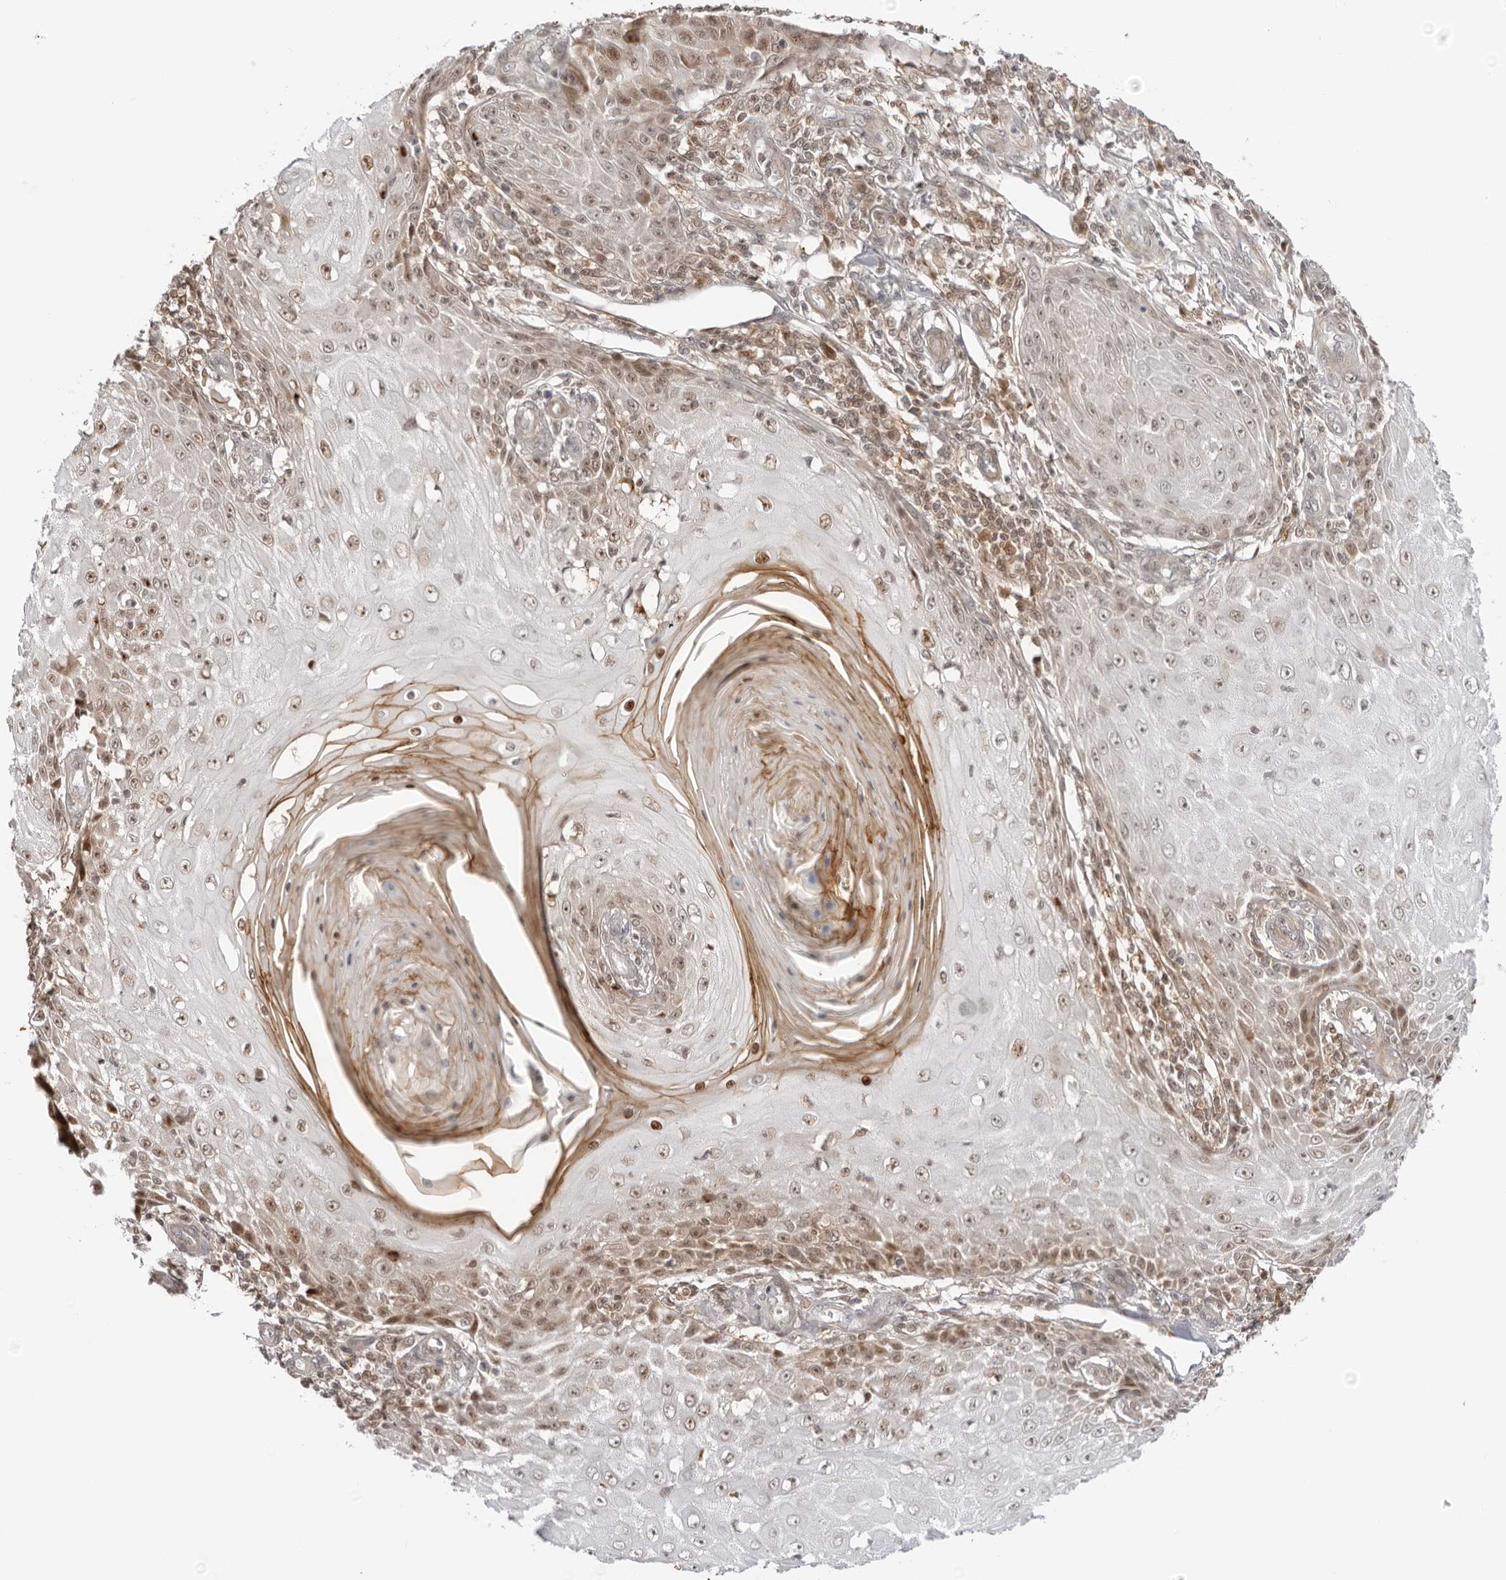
{"staining": {"intensity": "moderate", "quantity": ">75%", "location": "nuclear"}, "tissue": "skin cancer", "cell_type": "Tumor cells", "image_type": "cancer", "snomed": [{"axis": "morphology", "description": "Squamous cell carcinoma, NOS"}, {"axis": "topography", "description": "Skin"}], "caption": "Protein staining of squamous cell carcinoma (skin) tissue reveals moderate nuclear staining in about >75% of tumor cells. (brown staining indicates protein expression, while blue staining denotes nuclei).", "gene": "RNF146", "patient": {"sex": "female", "age": 73}}